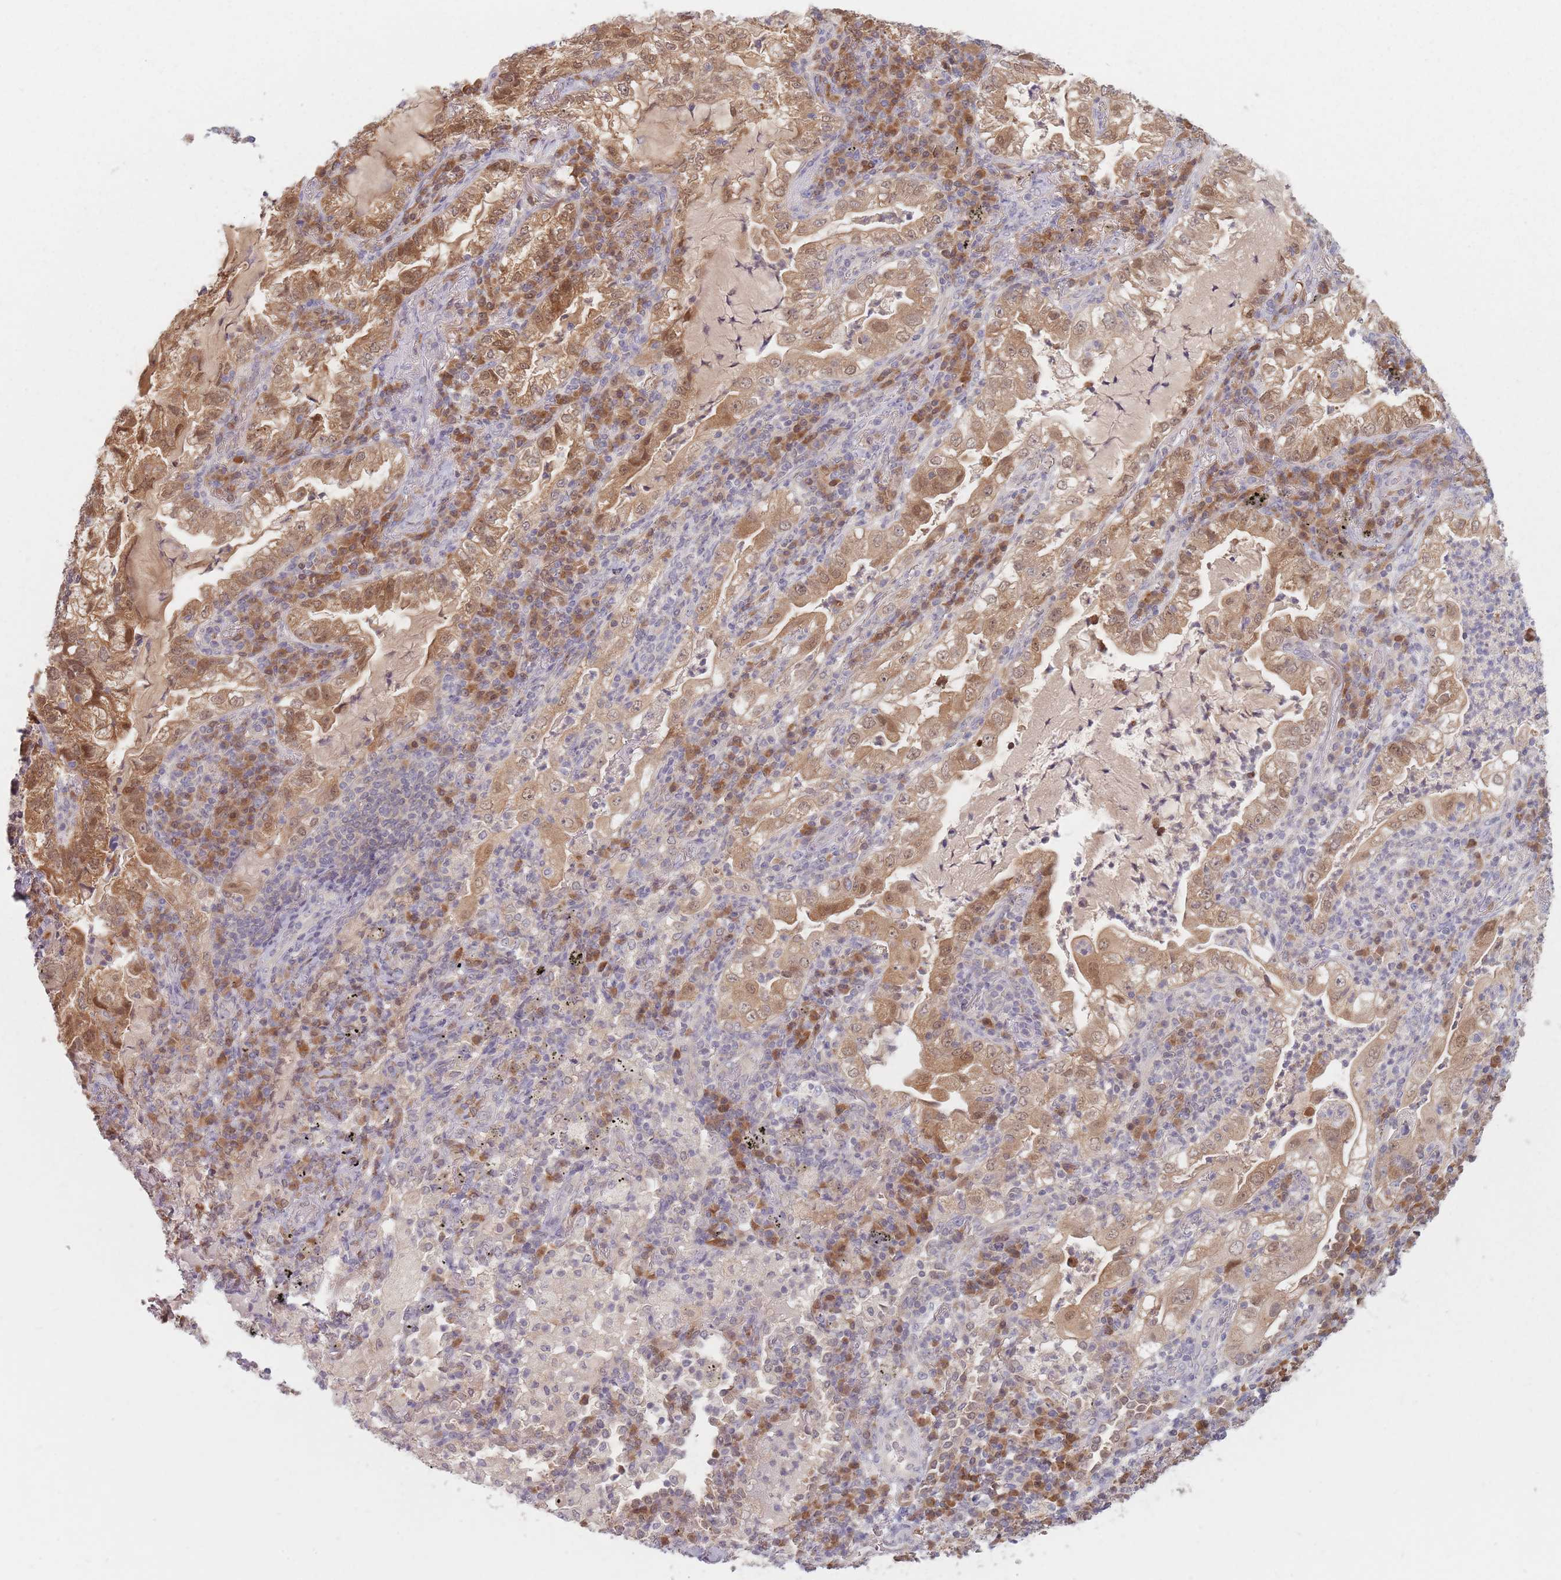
{"staining": {"intensity": "moderate", "quantity": ">75%", "location": "cytoplasmic/membranous,nuclear"}, "tissue": "lung cancer", "cell_type": "Tumor cells", "image_type": "cancer", "snomed": [{"axis": "morphology", "description": "Adenocarcinoma, NOS"}, {"axis": "topography", "description": "Lung"}], "caption": "High-magnification brightfield microscopy of lung cancer stained with DAB (brown) and counterstained with hematoxylin (blue). tumor cells exhibit moderate cytoplasmic/membranous and nuclear staining is identified in about>75% of cells. Ihc stains the protein in brown and the nuclei are stained blue.", "gene": "NAXE", "patient": {"sex": "female", "age": 73}}